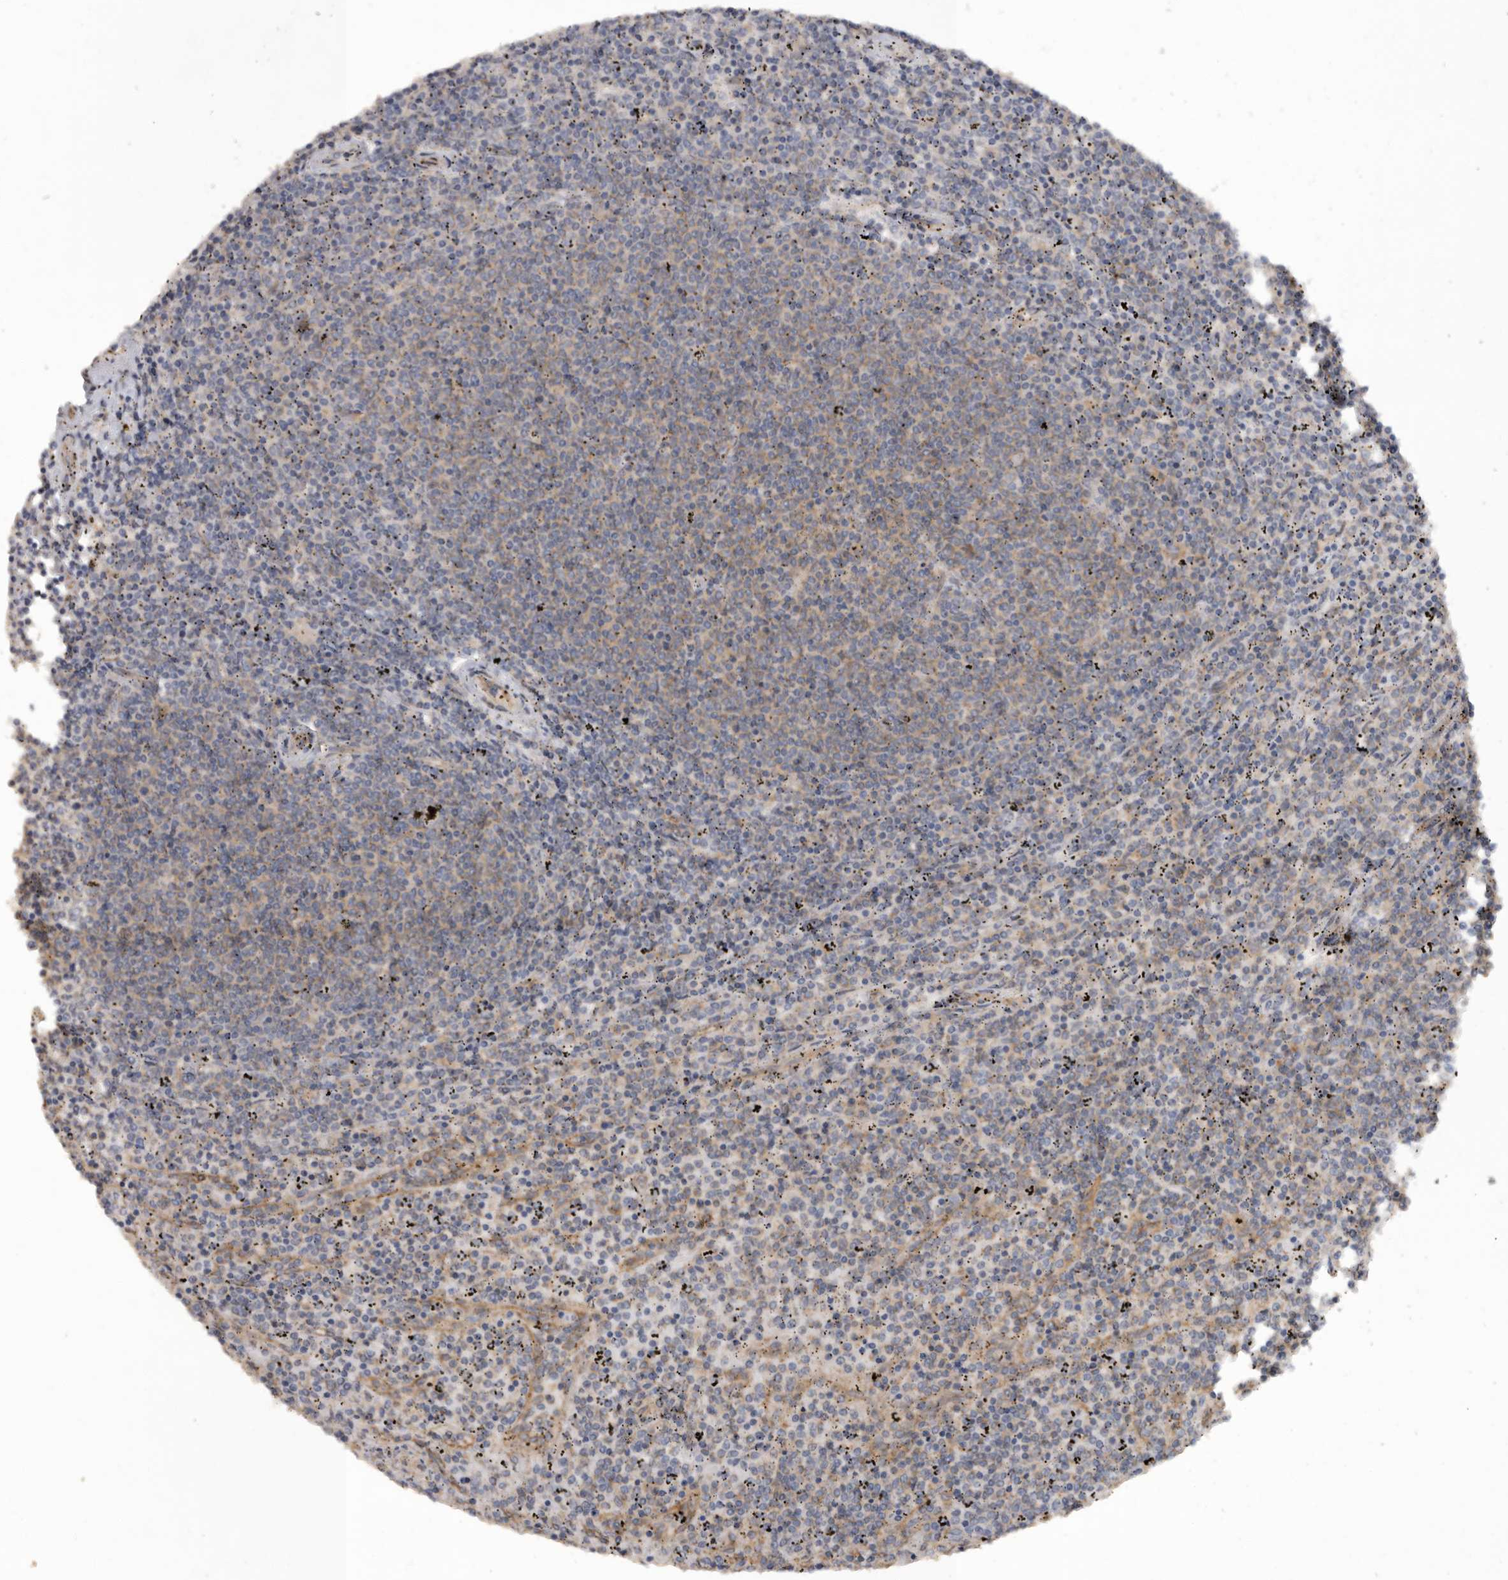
{"staining": {"intensity": "weak", "quantity": "<25%", "location": "cytoplasmic/membranous"}, "tissue": "lymphoma", "cell_type": "Tumor cells", "image_type": "cancer", "snomed": [{"axis": "morphology", "description": "Malignant lymphoma, non-Hodgkin's type, Low grade"}, {"axis": "topography", "description": "Spleen"}], "caption": "The immunohistochemistry micrograph has no significant positivity in tumor cells of lymphoma tissue. (DAB (3,3'-diaminobenzidine) IHC visualized using brightfield microscopy, high magnification).", "gene": "PODXL2", "patient": {"sex": "female", "age": 50}}